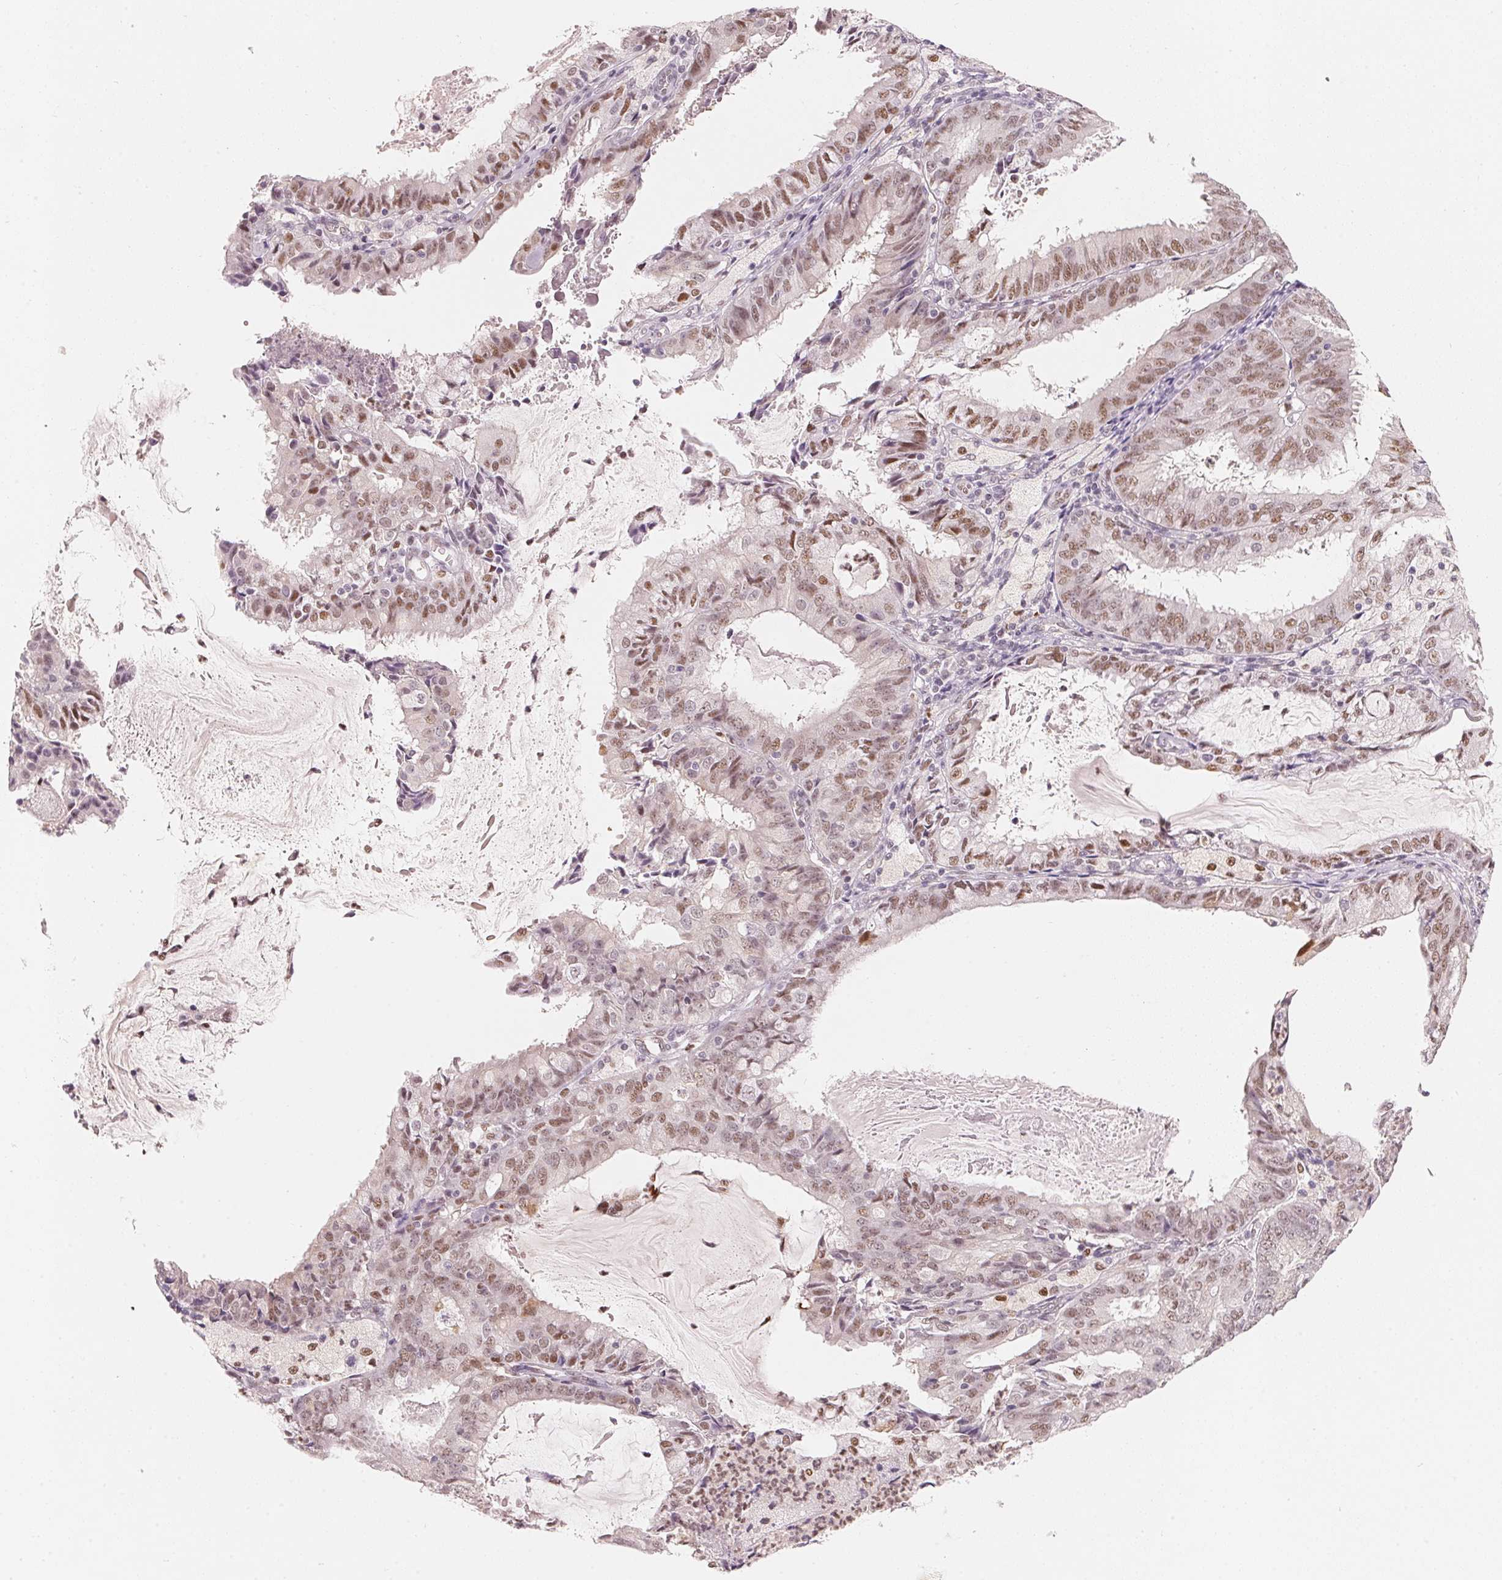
{"staining": {"intensity": "moderate", "quantity": ">75%", "location": "nuclear"}, "tissue": "endometrial cancer", "cell_type": "Tumor cells", "image_type": "cancer", "snomed": [{"axis": "morphology", "description": "Adenocarcinoma, NOS"}, {"axis": "topography", "description": "Endometrium"}], "caption": "About >75% of tumor cells in human endometrial cancer (adenocarcinoma) reveal moderate nuclear protein staining as visualized by brown immunohistochemical staining.", "gene": "ARHGAP22", "patient": {"sex": "female", "age": 57}}